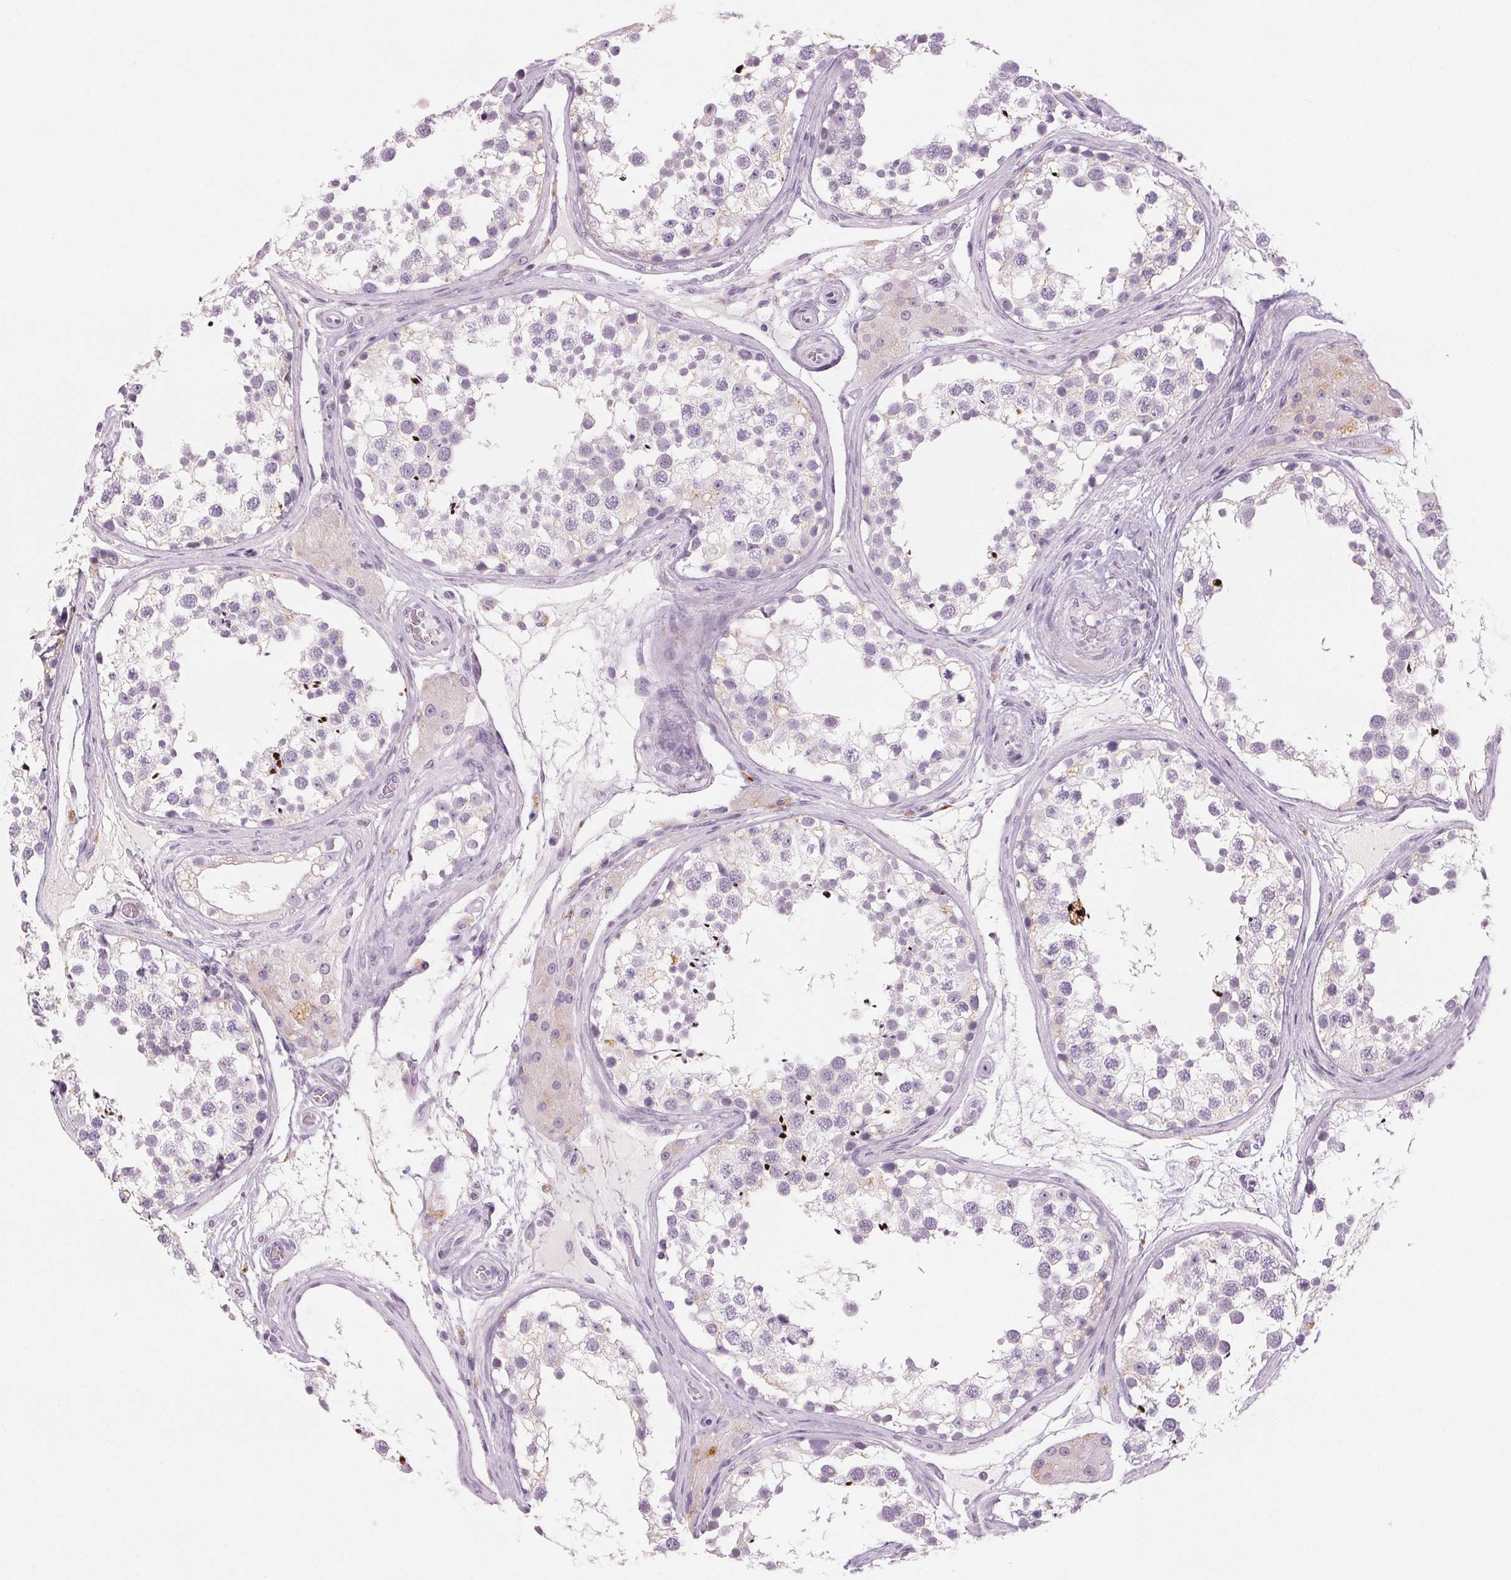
{"staining": {"intensity": "strong", "quantity": "<25%", "location": "cytoplasmic/membranous"}, "tissue": "testis", "cell_type": "Cells in seminiferous ducts", "image_type": "normal", "snomed": [{"axis": "morphology", "description": "Normal tissue, NOS"}, {"axis": "morphology", "description": "Seminoma, NOS"}, {"axis": "topography", "description": "Testis"}], "caption": "Testis stained with a brown dye demonstrates strong cytoplasmic/membranous positive positivity in about <25% of cells in seminiferous ducts.", "gene": "EHHADH", "patient": {"sex": "male", "age": 65}}